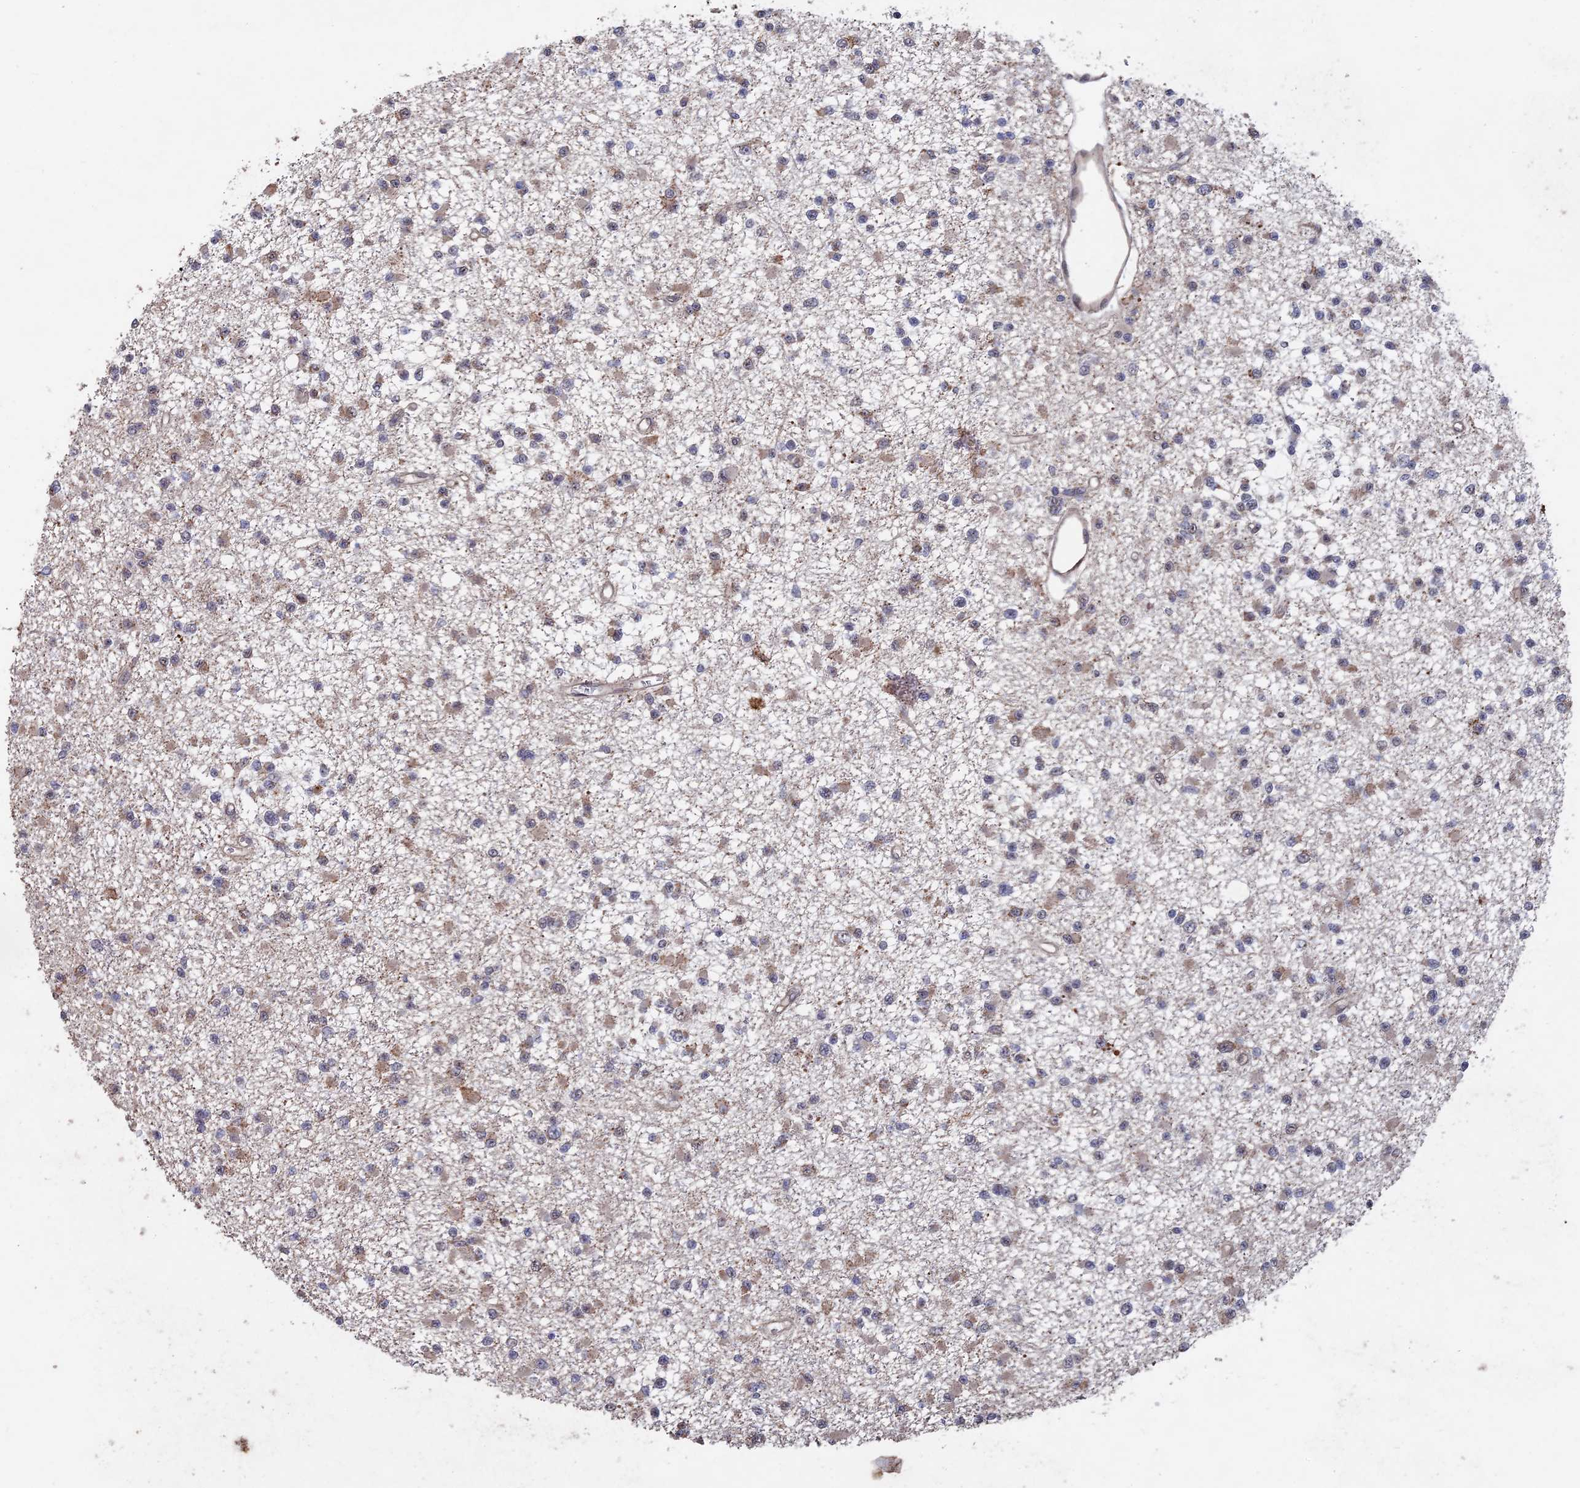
{"staining": {"intensity": "weak", "quantity": "25%-75%", "location": "cytoplasmic/membranous"}, "tissue": "glioma", "cell_type": "Tumor cells", "image_type": "cancer", "snomed": [{"axis": "morphology", "description": "Glioma, malignant, Low grade"}, {"axis": "topography", "description": "Brain"}], "caption": "The photomicrograph displays staining of malignant glioma (low-grade), revealing weak cytoplasmic/membranous protein staining (brown color) within tumor cells.", "gene": "KIAA1328", "patient": {"sex": "female", "age": 22}}